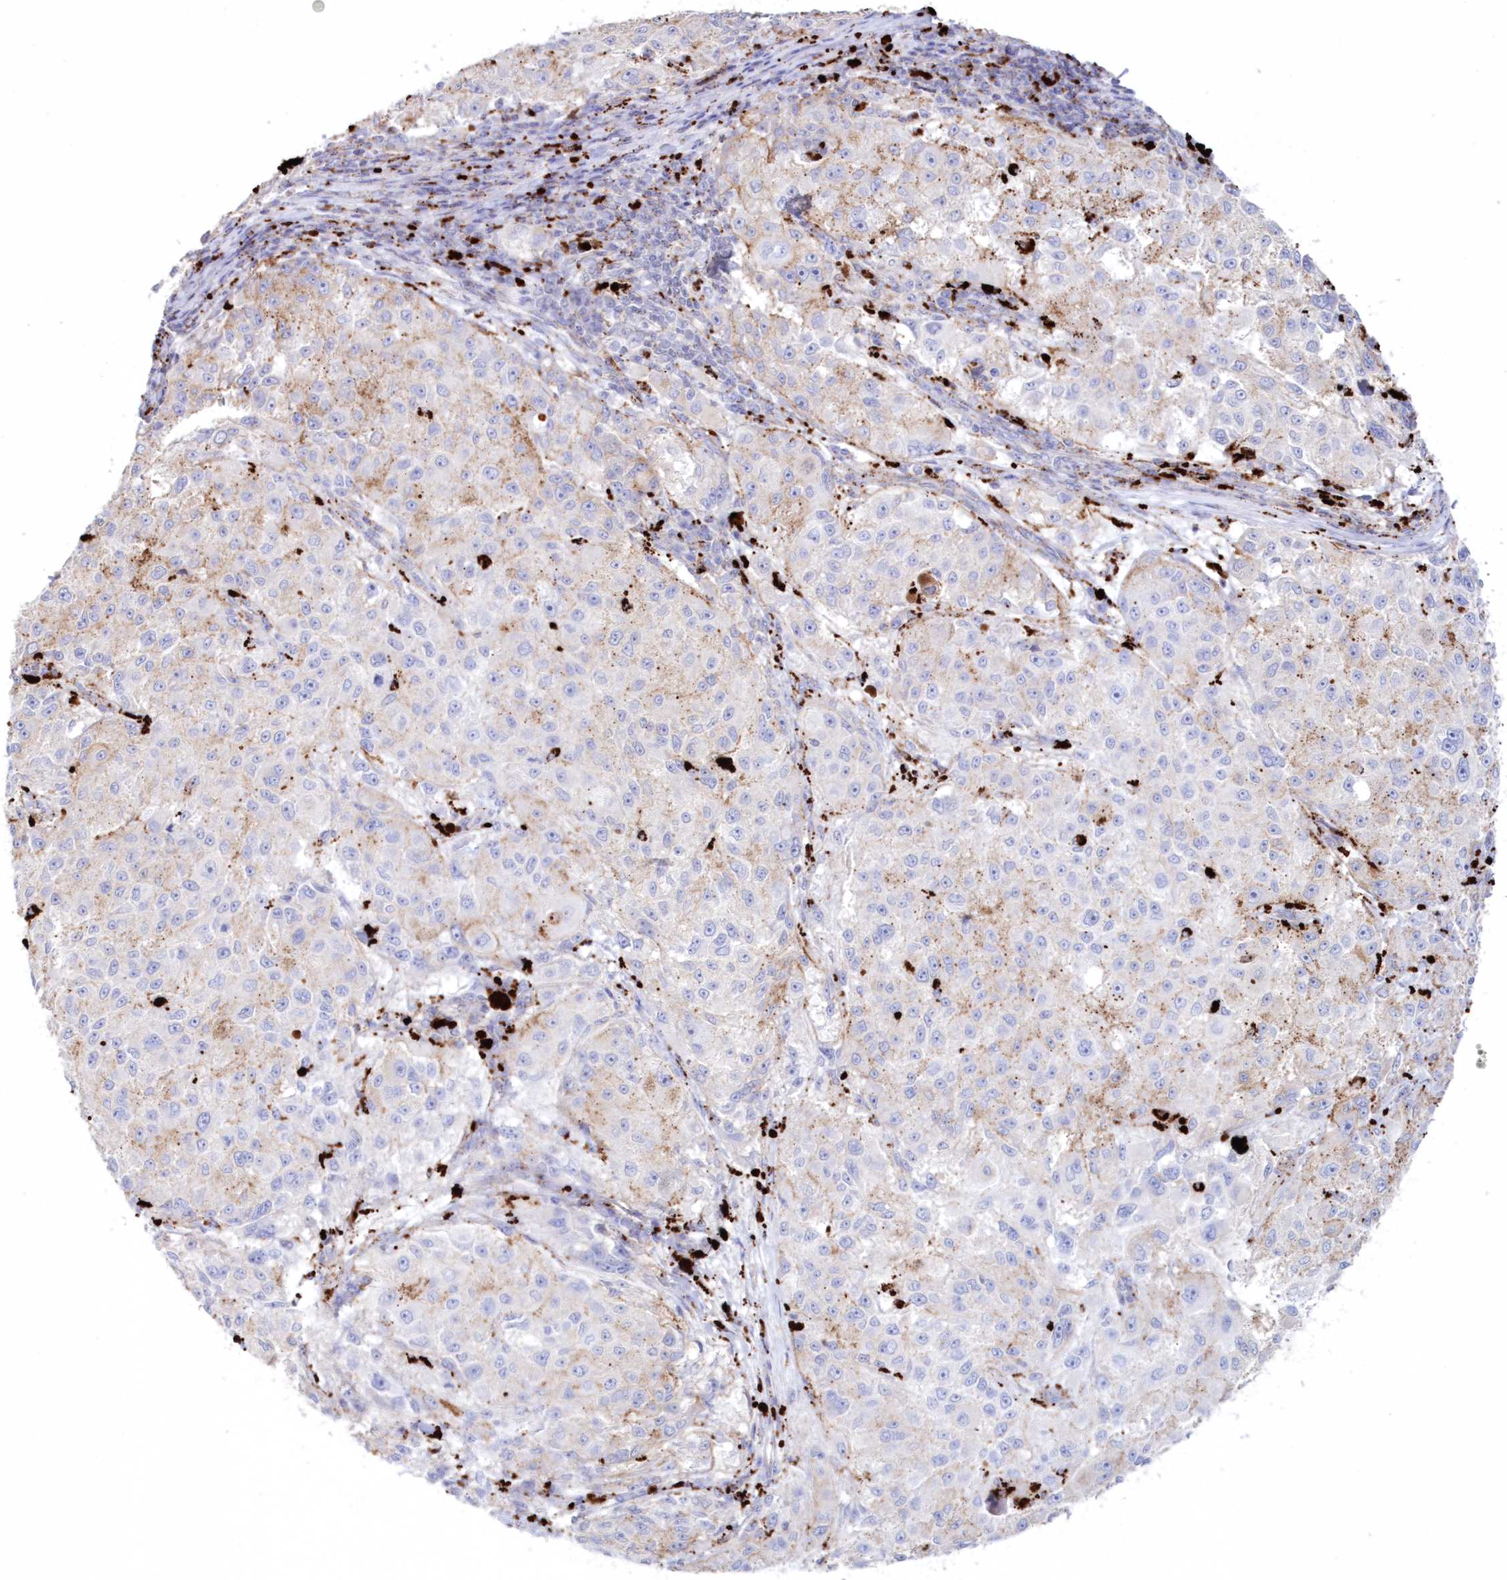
{"staining": {"intensity": "weak", "quantity": "<25%", "location": "cytoplasmic/membranous"}, "tissue": "melanoma", "cell_type": "Tumor cells", "image_type": "cancer", "snomed": [{"axis": "morphology", "description": "Necrosis, NOS"}, {"axis": "morphology", "description": "Malignant melanoma, NOS"}, {"axis": "topography", "description": "Skin"}], "caption": "A high-resolution histopathology image shows IHC staining of melanoma, which shows no significant expression in tumor cells.", "gene": "TPP1", "patient": {"sex": "female", "age": 87}}